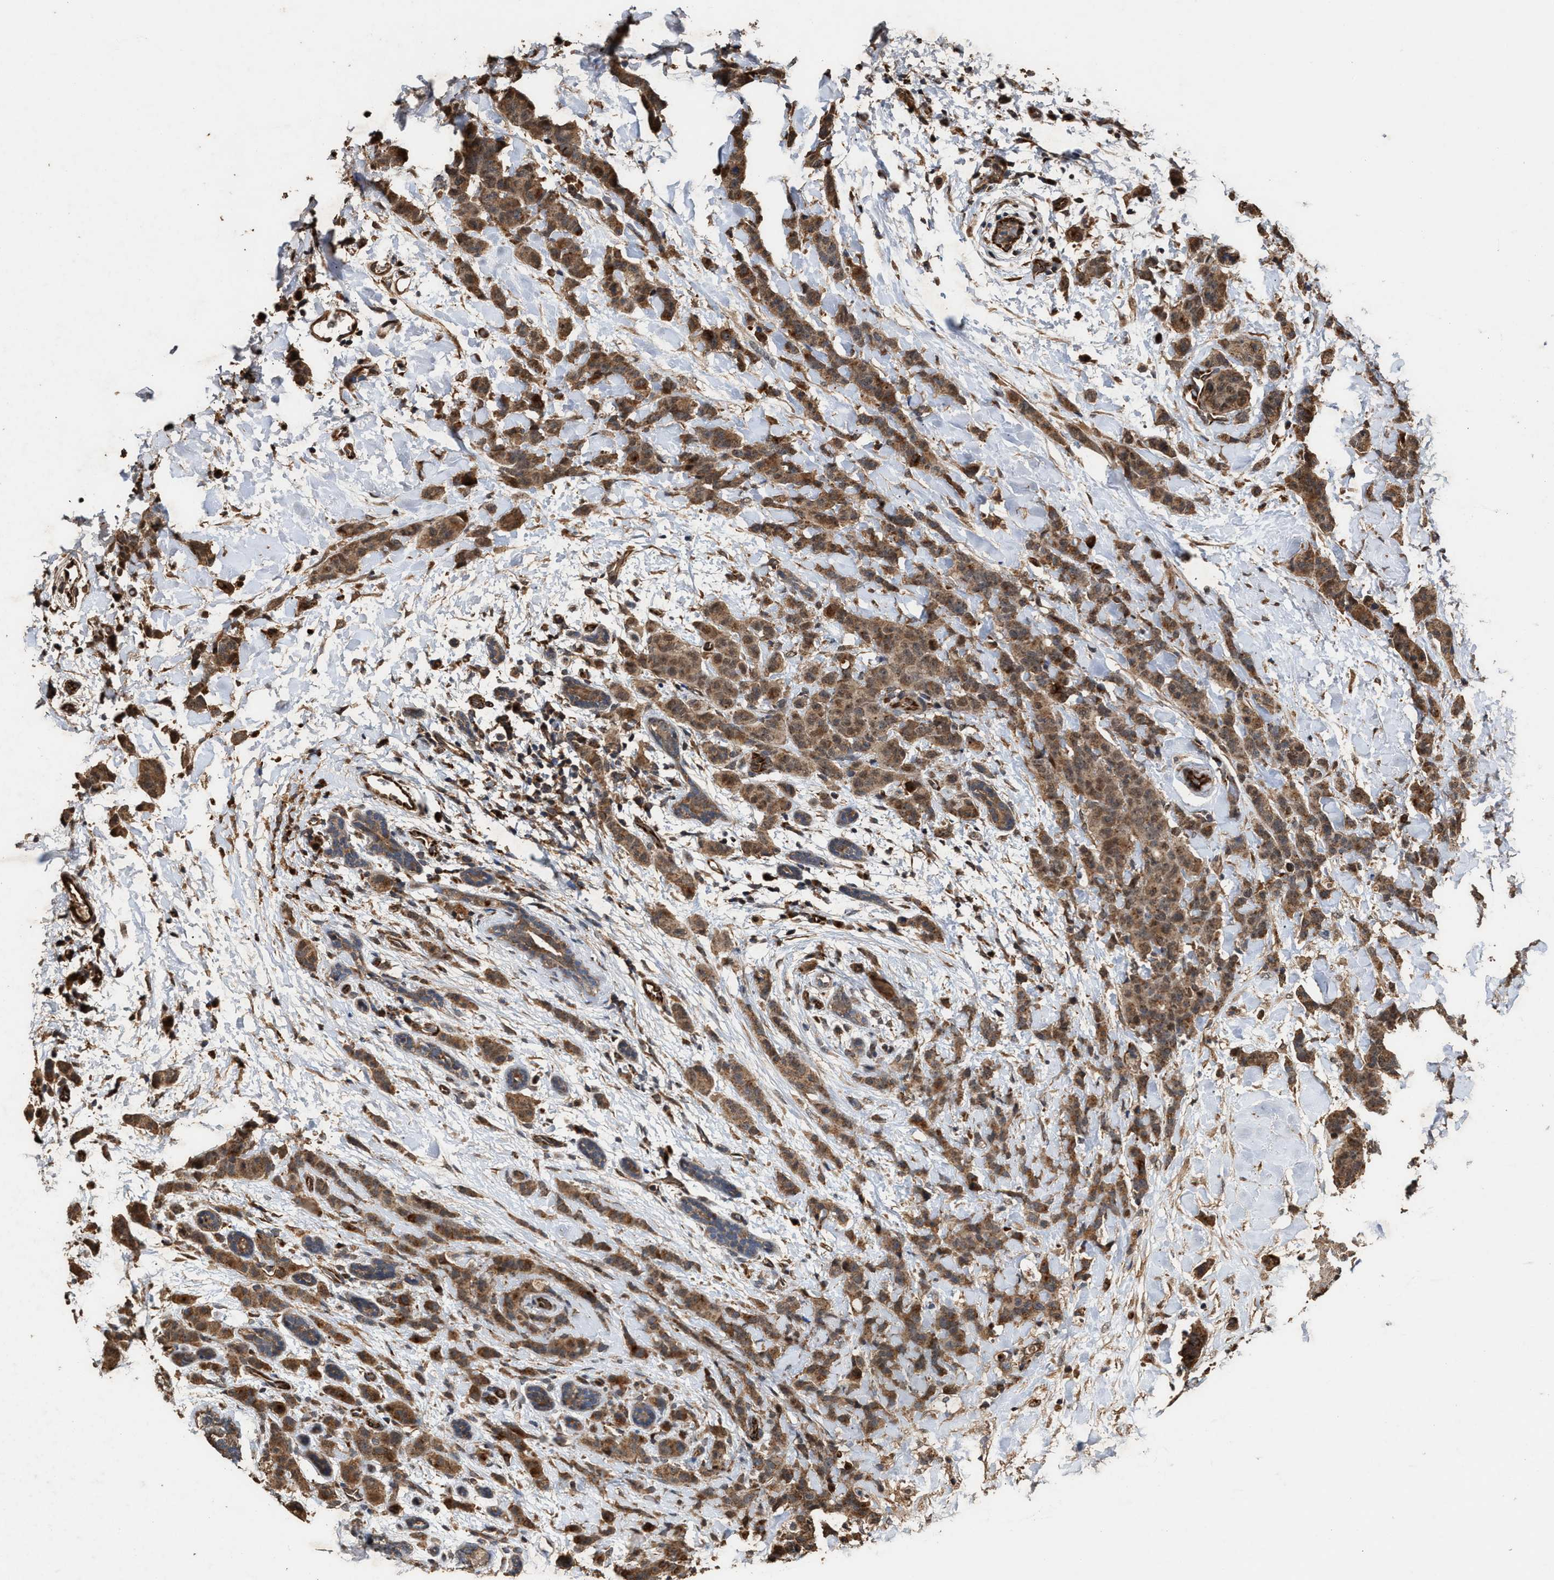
{"staining": {"intensity": "moderate", "quantity": ">75%", "location": "cytoplasmic/membranous"}, "tissue": "breast cancer", "cell_type": "Tumor cells", "image_type": "cancer", "snomed": [{"axis": "morphology", "description": "Normal tissue, NOS"}, {"axis": "morphology", "description": "Duct carcinoma"}, {"axis": "topography", "description": "Breast"}], "caption": "Immunohistochemistry micrograph of breast invasive ductal carcinoma stained for a protein (brown), which reveals medium levels of moderate cytoplasmic/membranous staining in about >75% of tumor cells.", "gene": "ZNHIT6", "patient": {"sex": "female", "age": 40}}